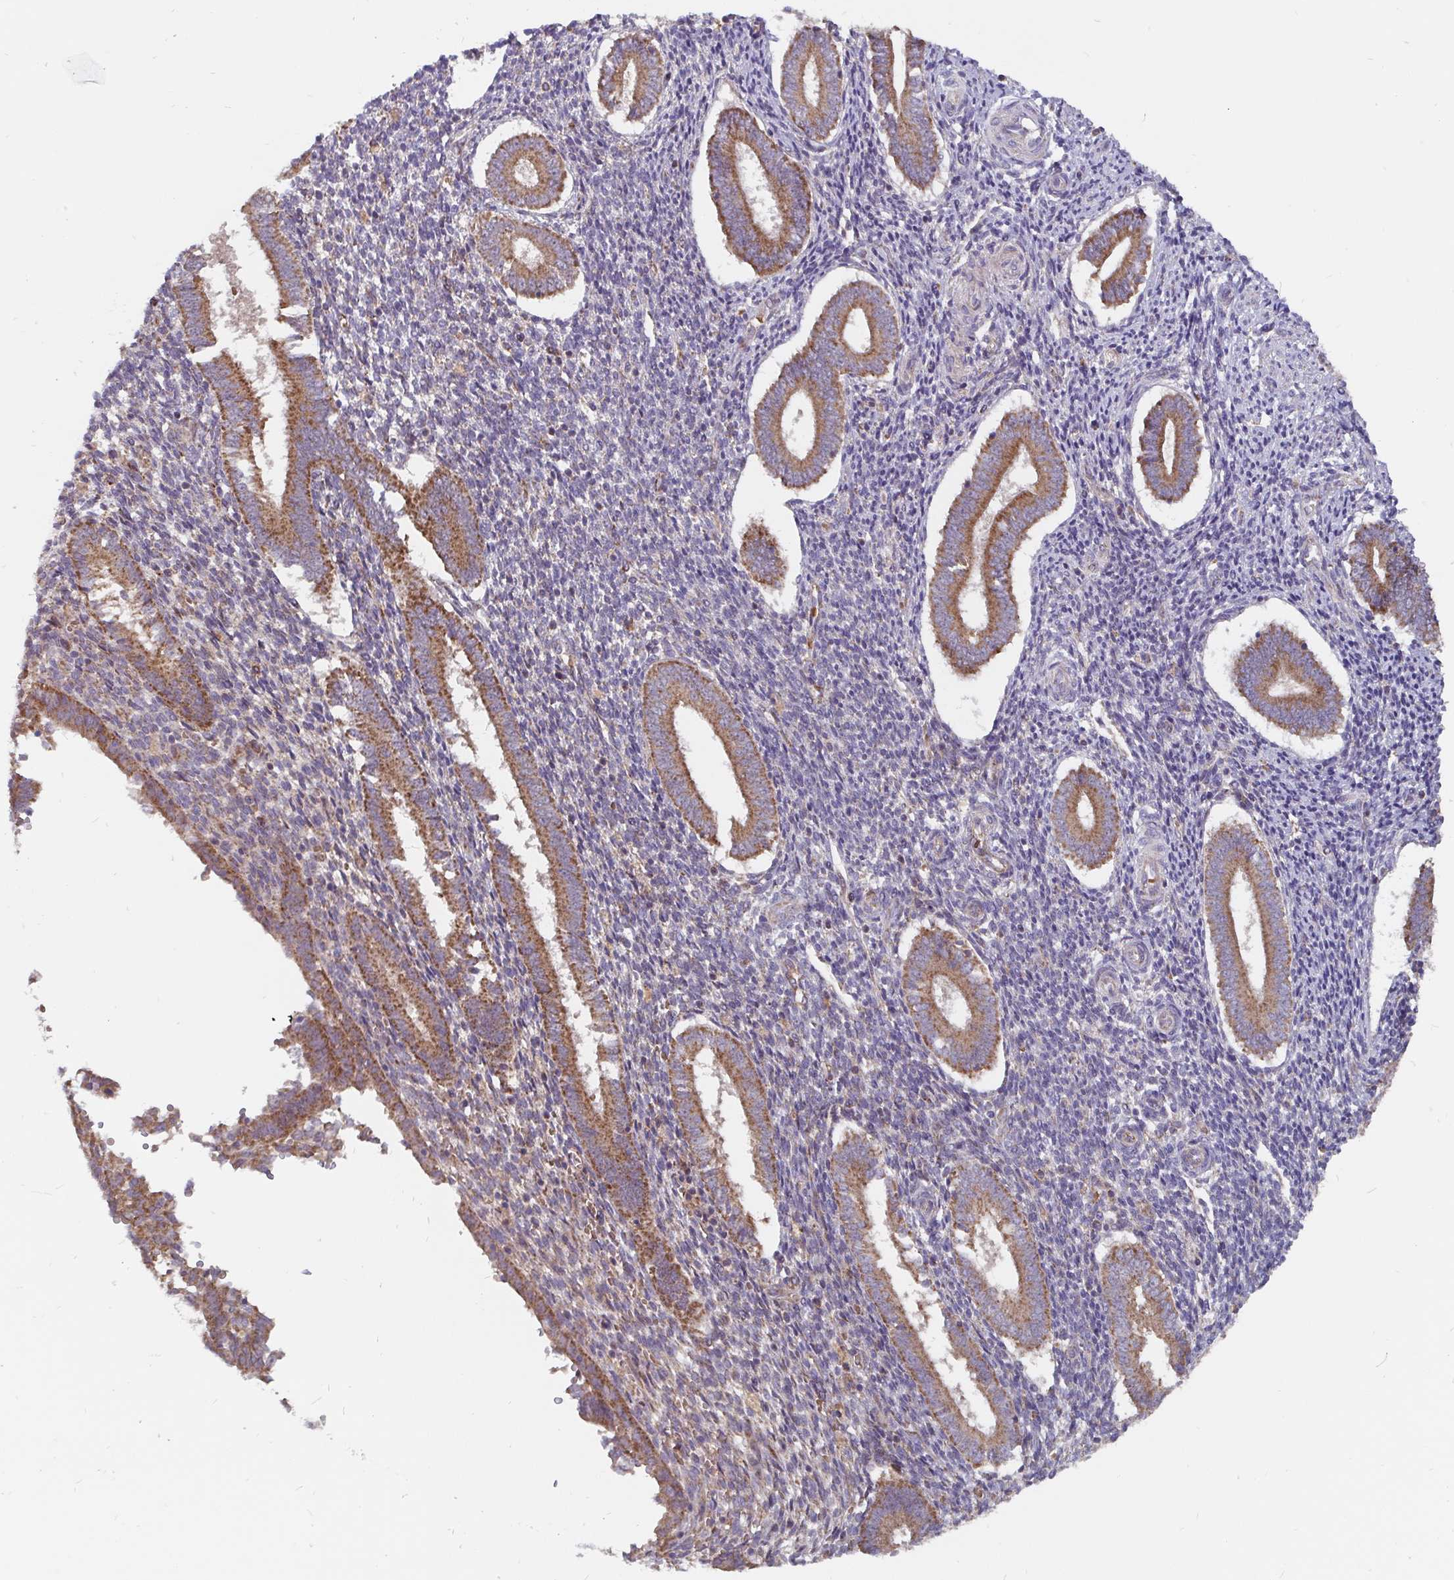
{"staining": {"intensity": "weak", "quantity": "25%-75%", "location": "cytoplasmic/membranous"}, "tissue": "endometrium", "cell_type": "Cells in endometrial stroma", "image_type": "normal", "snomed": [{"axis": "morphology", "description": "Normal tissue, NOS"}, {"axis": "topography", "description": "Endometrium"}], "caption": "Immunohistochemistry (IHC) micrograph of benign human endometrium stained for a protein (brown), which shows low levels of weak cytoplasmic/membranous expression in about 25%-75% of cells in endometrial stroma.", "gene": "PDF", "patient": {"sex": "female", "age": 25}}